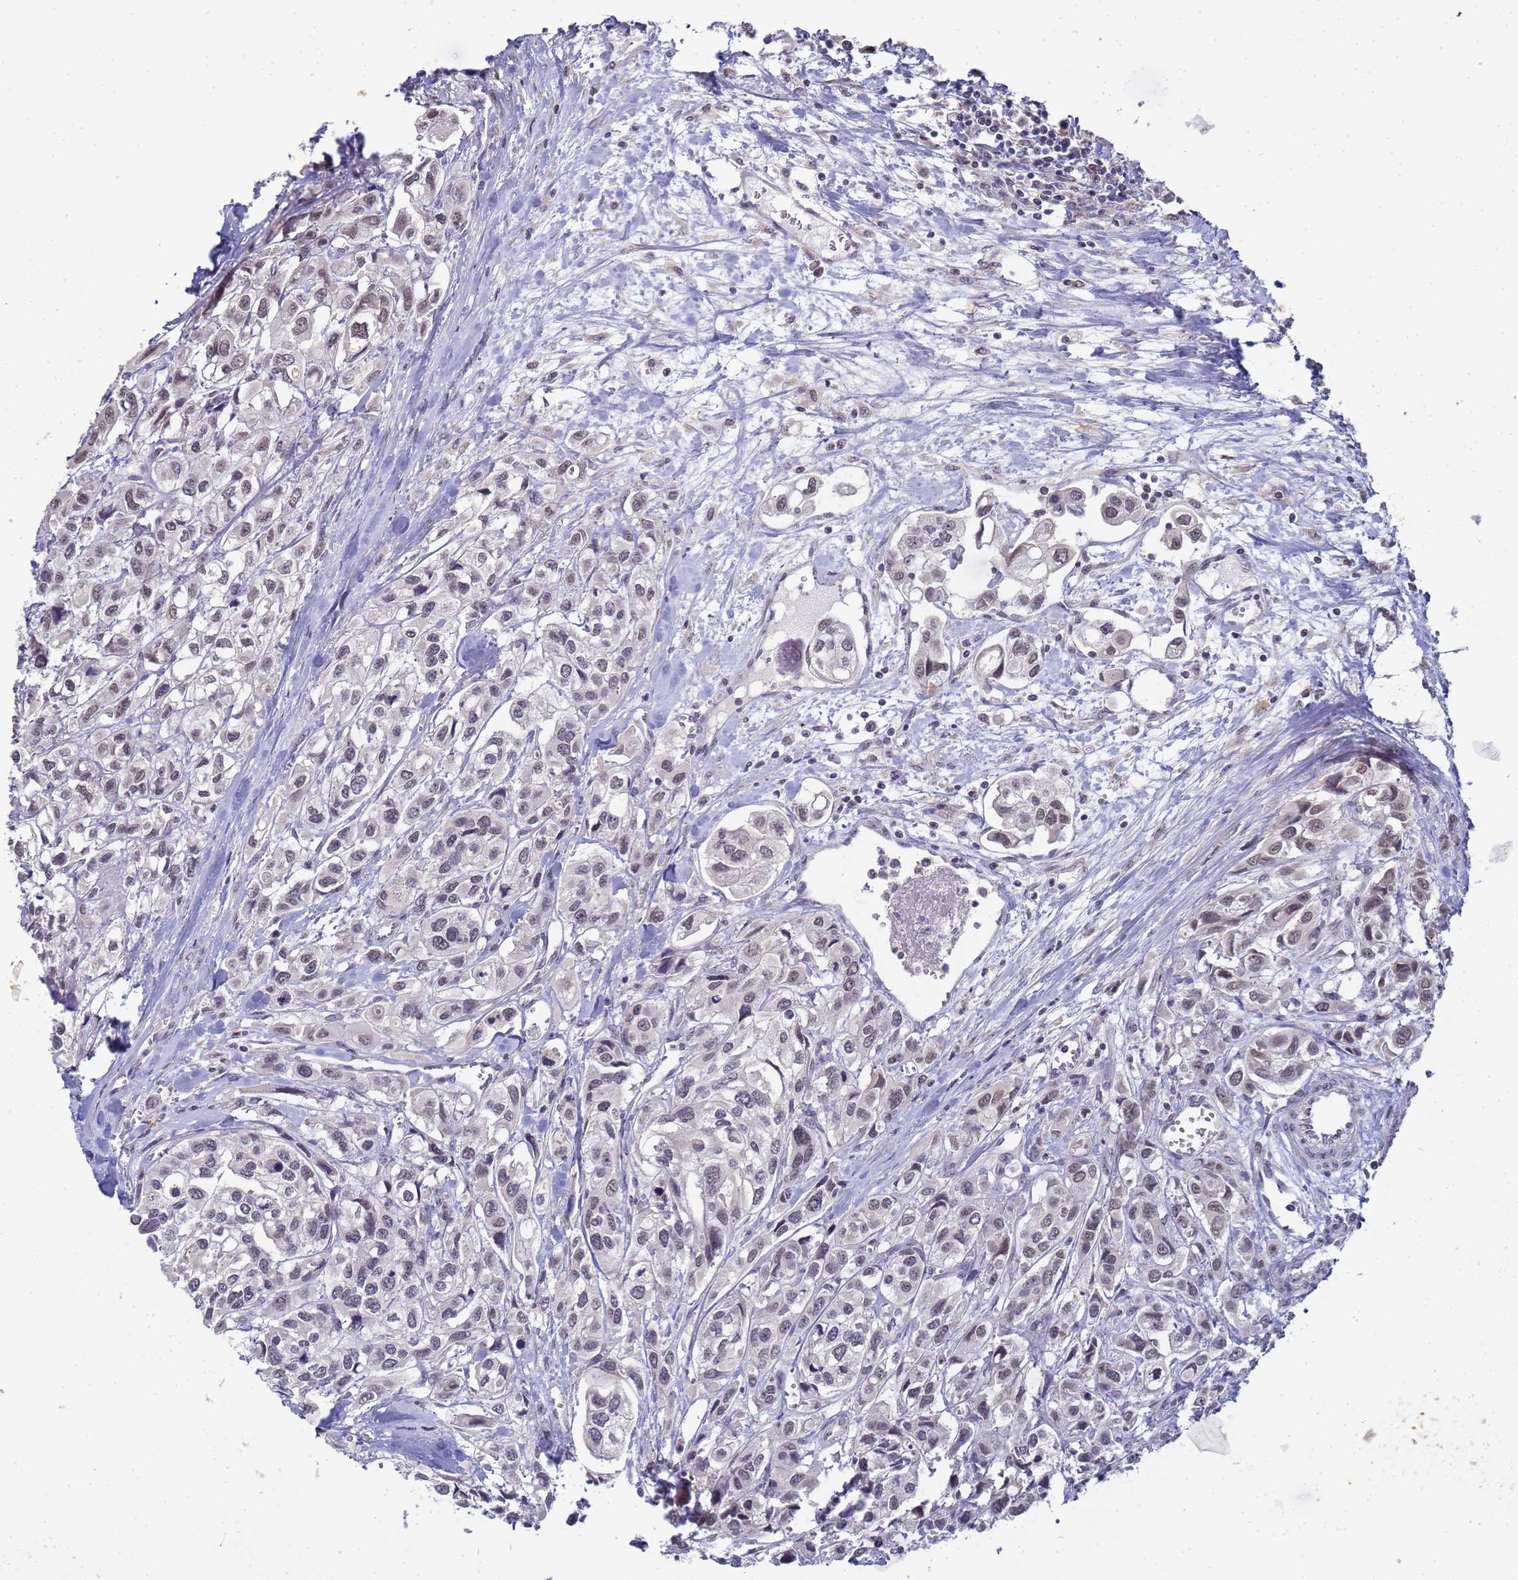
{"staining": {"intensity": "weak", "quantity": "25%-75%", "location": "nuclear"}, "tissue": "urothelial cancer", "cell_type": "Tumor cells", "image_type": "cancer", "snomed": [{"axis": "morphology", "description": "Urothelial carcinoma, High grade"}, {"axis": "topography", "description": "Urinary bladder"}], "caption": "The micrograph reveals a brown stain indicating the presence of a protein in the nuclear of tumor cells in urothelial cancer.", "gene": "MYL7", "patient": {"sex": "male", "age": 67}}